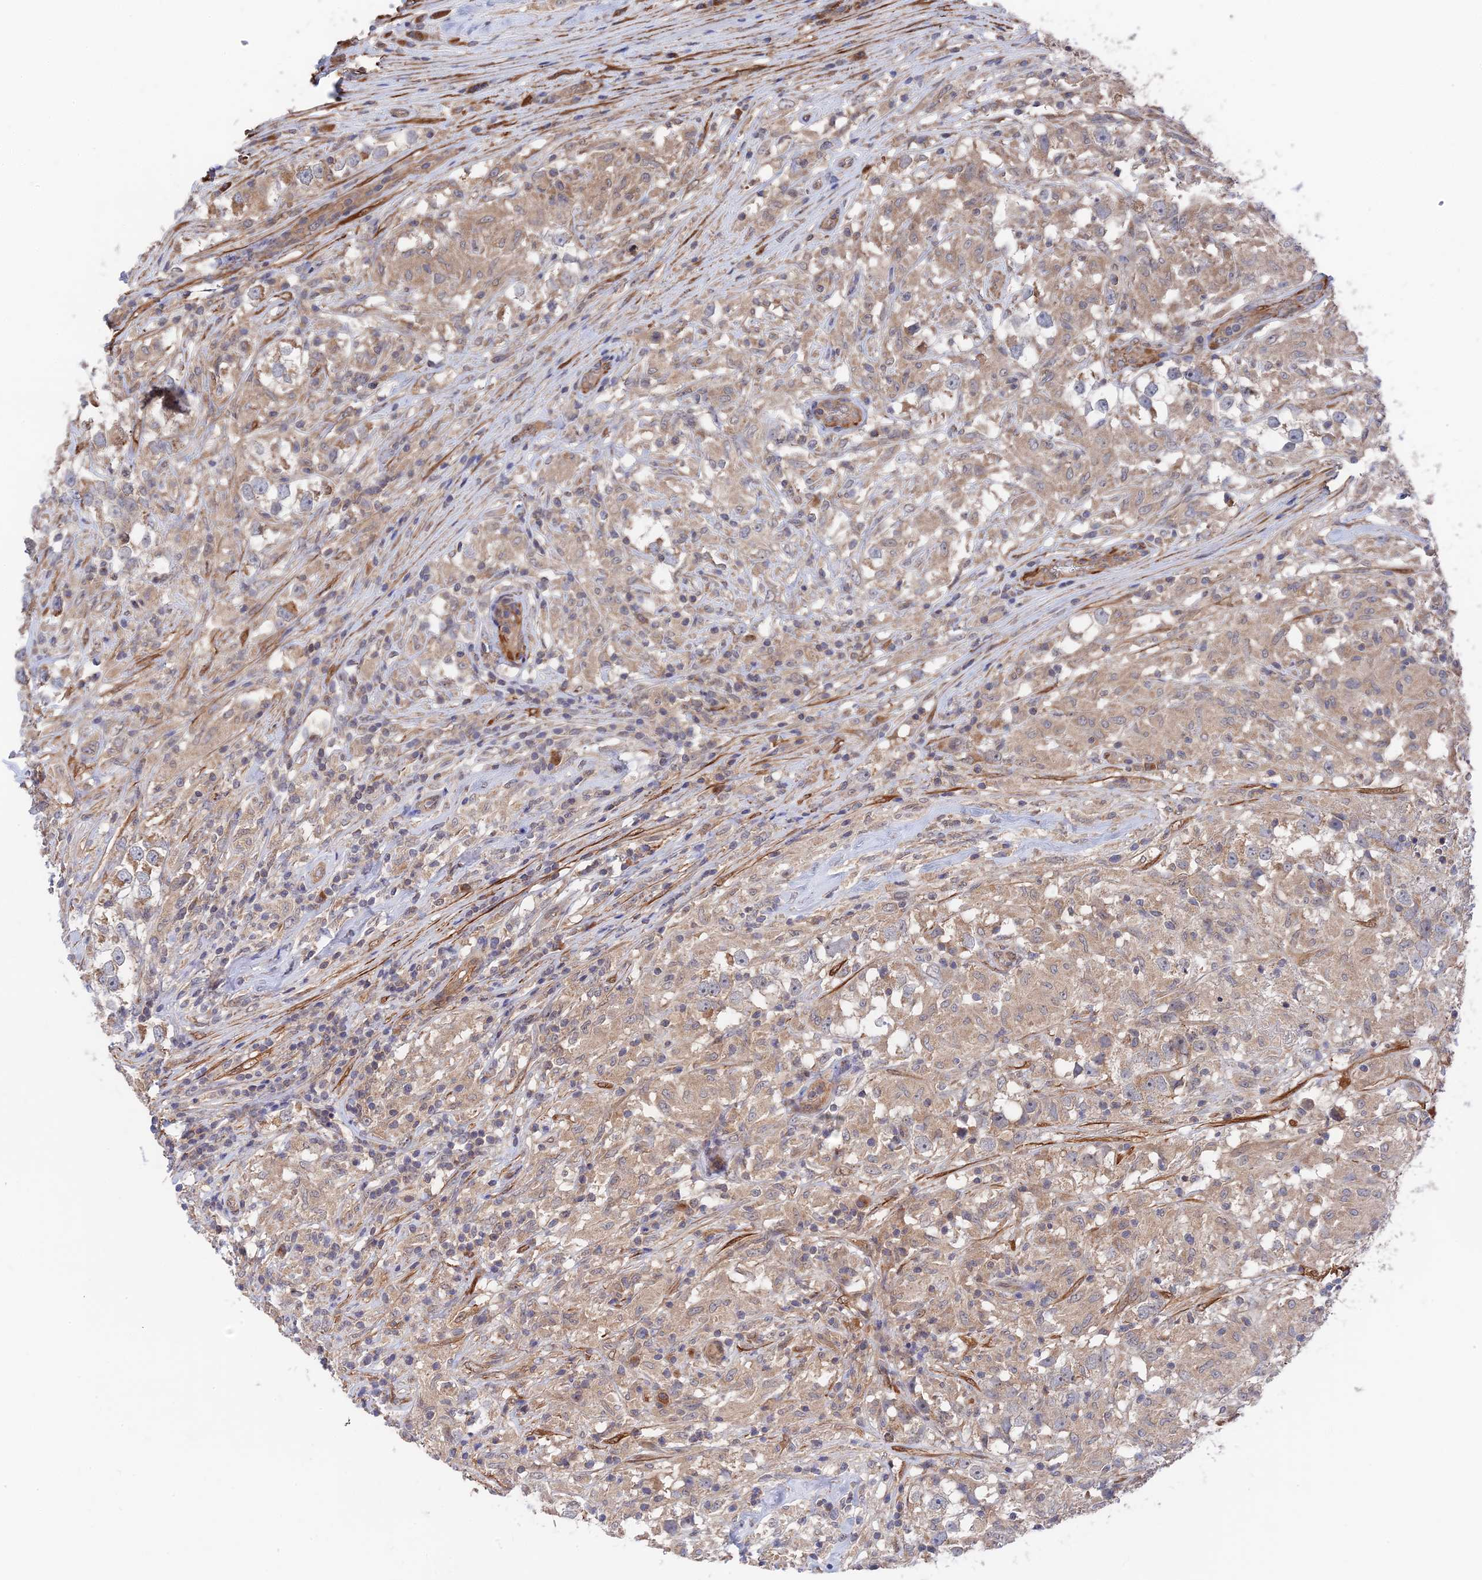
{"staining": {"intensity": "moderate", "quantity": ">75%", "location": "cytoplasmic/membranous"}, "tissue": "testis cancer", "cell_type": "Tumor cells", "image_type": "cancer", "snomed": [{"axis": "morphology", "description": "Seminoma, NOS"}, {"axis": "topography", "description": "Testis"}], "caption": "DAB (3,3'-diaminobenzidine) immunohistochemical staining of human testis cancer reveals moderate cytoplasmic/membranous protein positivity in approximately >75% of tumor cells. The protein of interest is shown in brown color, while the nuclei are stained blue.", "gene": "ZNF320", "patient": {"sex": "male", "age": 46}}